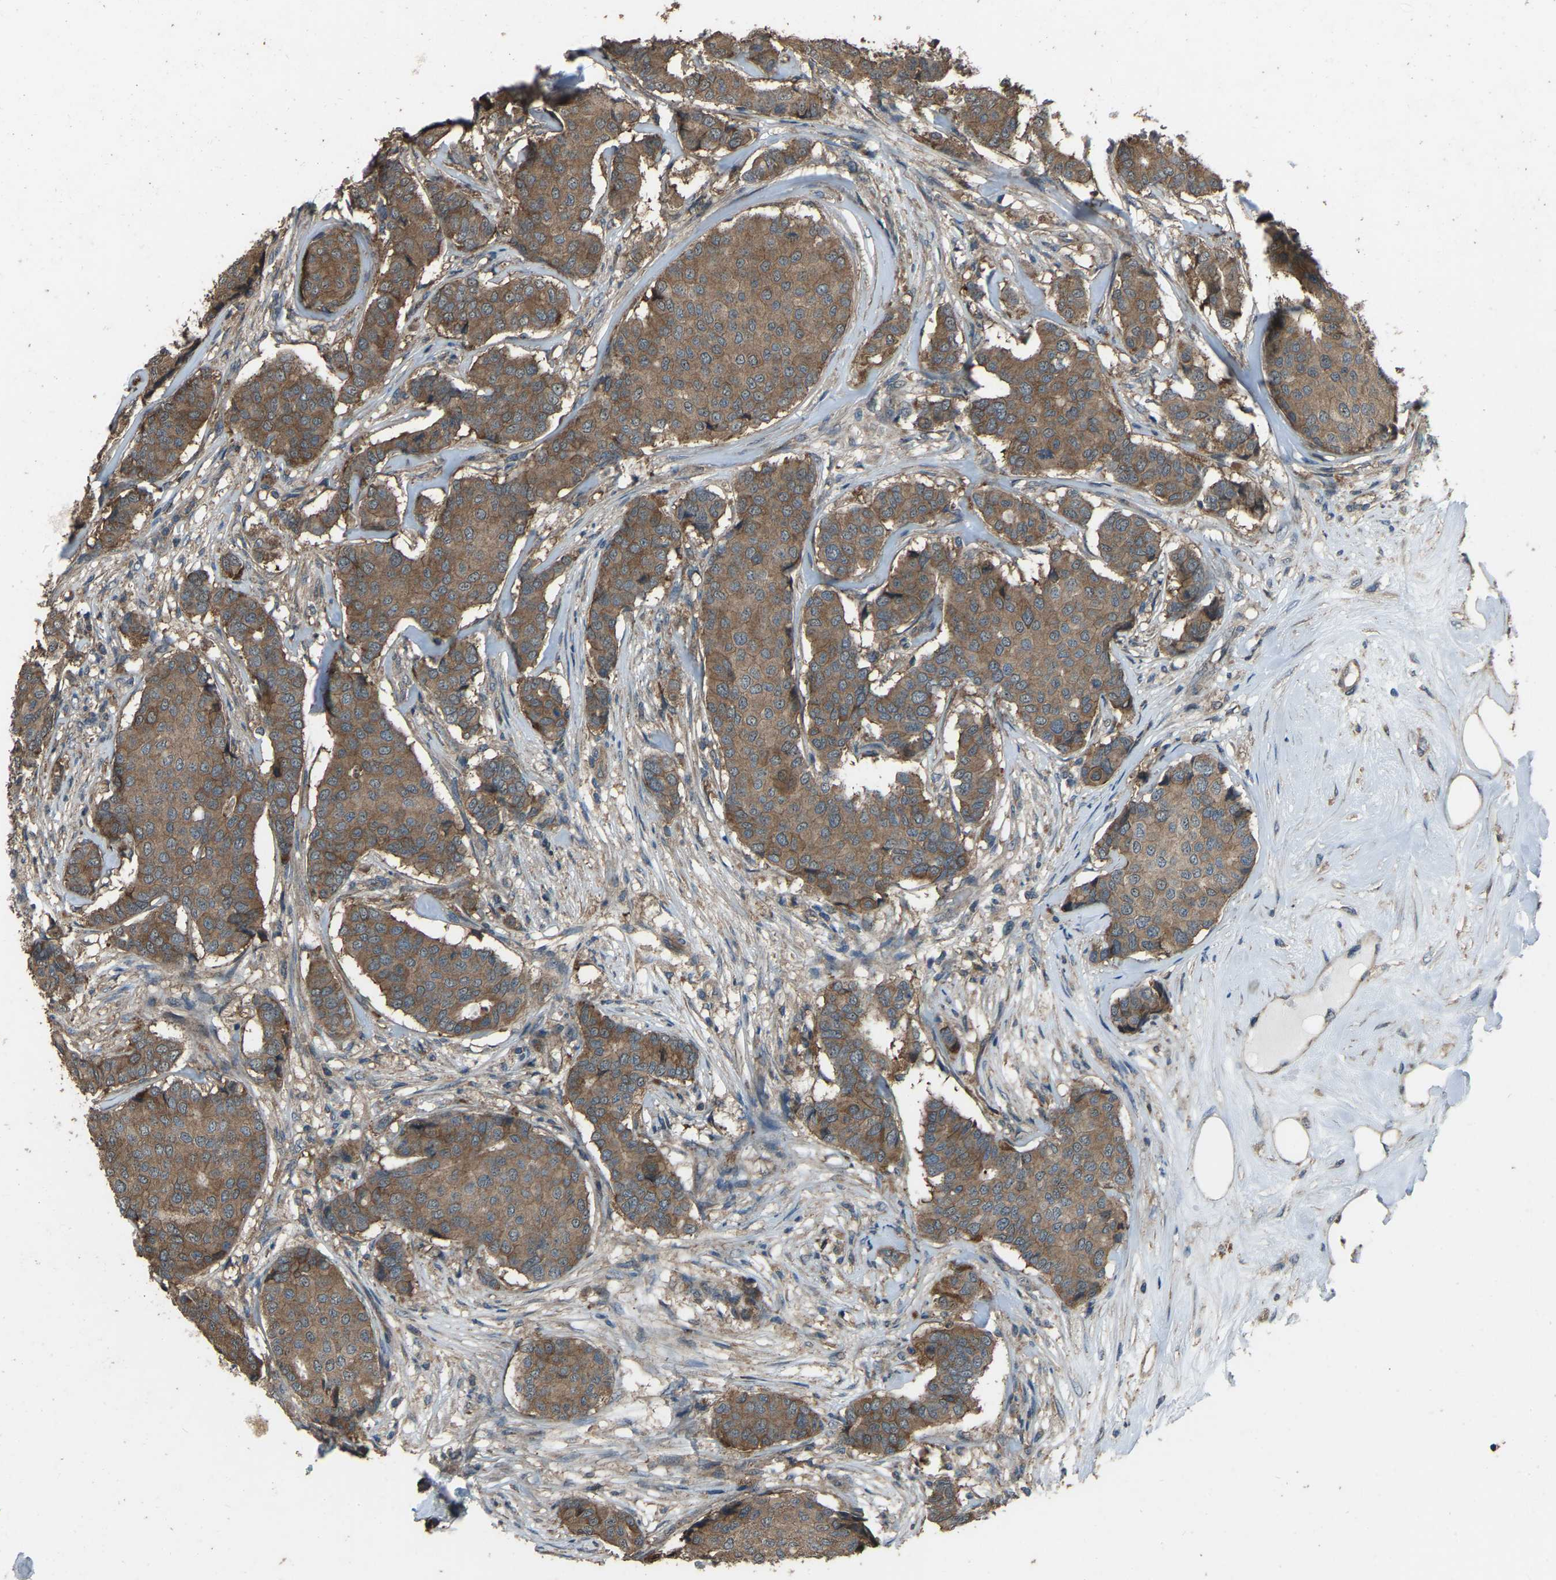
{"staining": {"intensity": "moderate", "quantity": ">75%", "location": "cytoplasmic/membranous"}, "tissue": "breast cancer", "cell_type": "Tumor cells", "image_type": "cancer", "snomed": [{"axis": "morphology", "description": "Duct carcinoma"}, {"axis": "topography", "description": "Breast"}], "caption": "Human breast cancer stained with a protein marker reveals moderate staining in tumor cells.", "gene": "SLC4A2", "patient": {"sex": "female", "age": 75}}